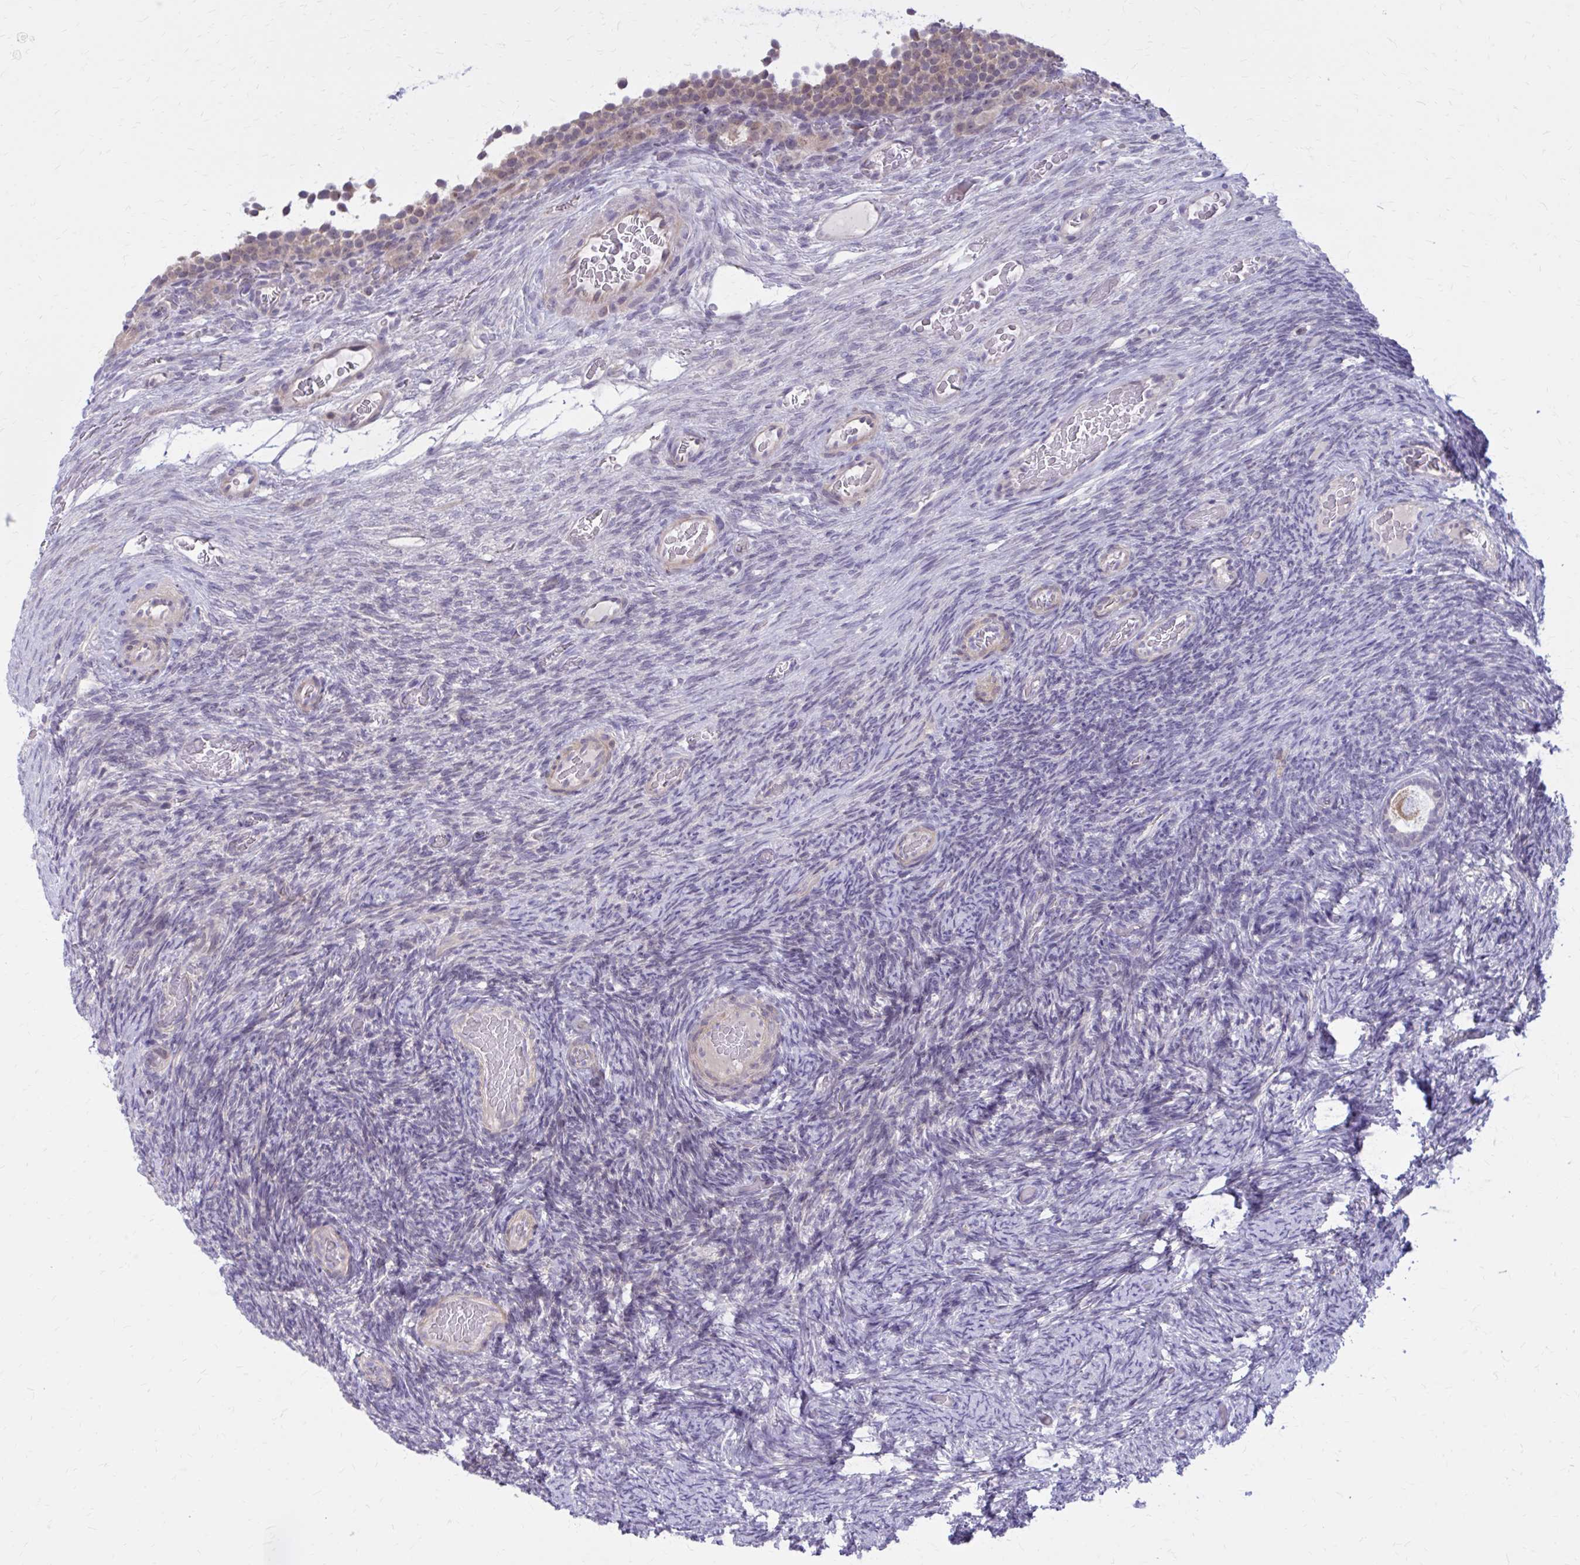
{"staining": {"intensity": "weak", "quantity": ">75%", "location": "cytoplasmic/membranous"}, "tissue": "ovary", "cell_type": "Follicle cells", "image_type": "normal", "snomed": [{"axis": "morphology", "description": "Normal tissue, NOS"}, {"axis": "topography", "description": "Ovary"}], "caption": "Protein staining of unremarkable ovary reveals weak cytoplasmic/membranous expression in about >75% of follicle cells. The staining is performed using DAB (3,3'-diaminobenzidine) brown chromogen to label protein expression. The nuclei are counter-stained blue using hematoxylin.", "gene": "DBI", "patient": {"sex": "female", "age": 34}}